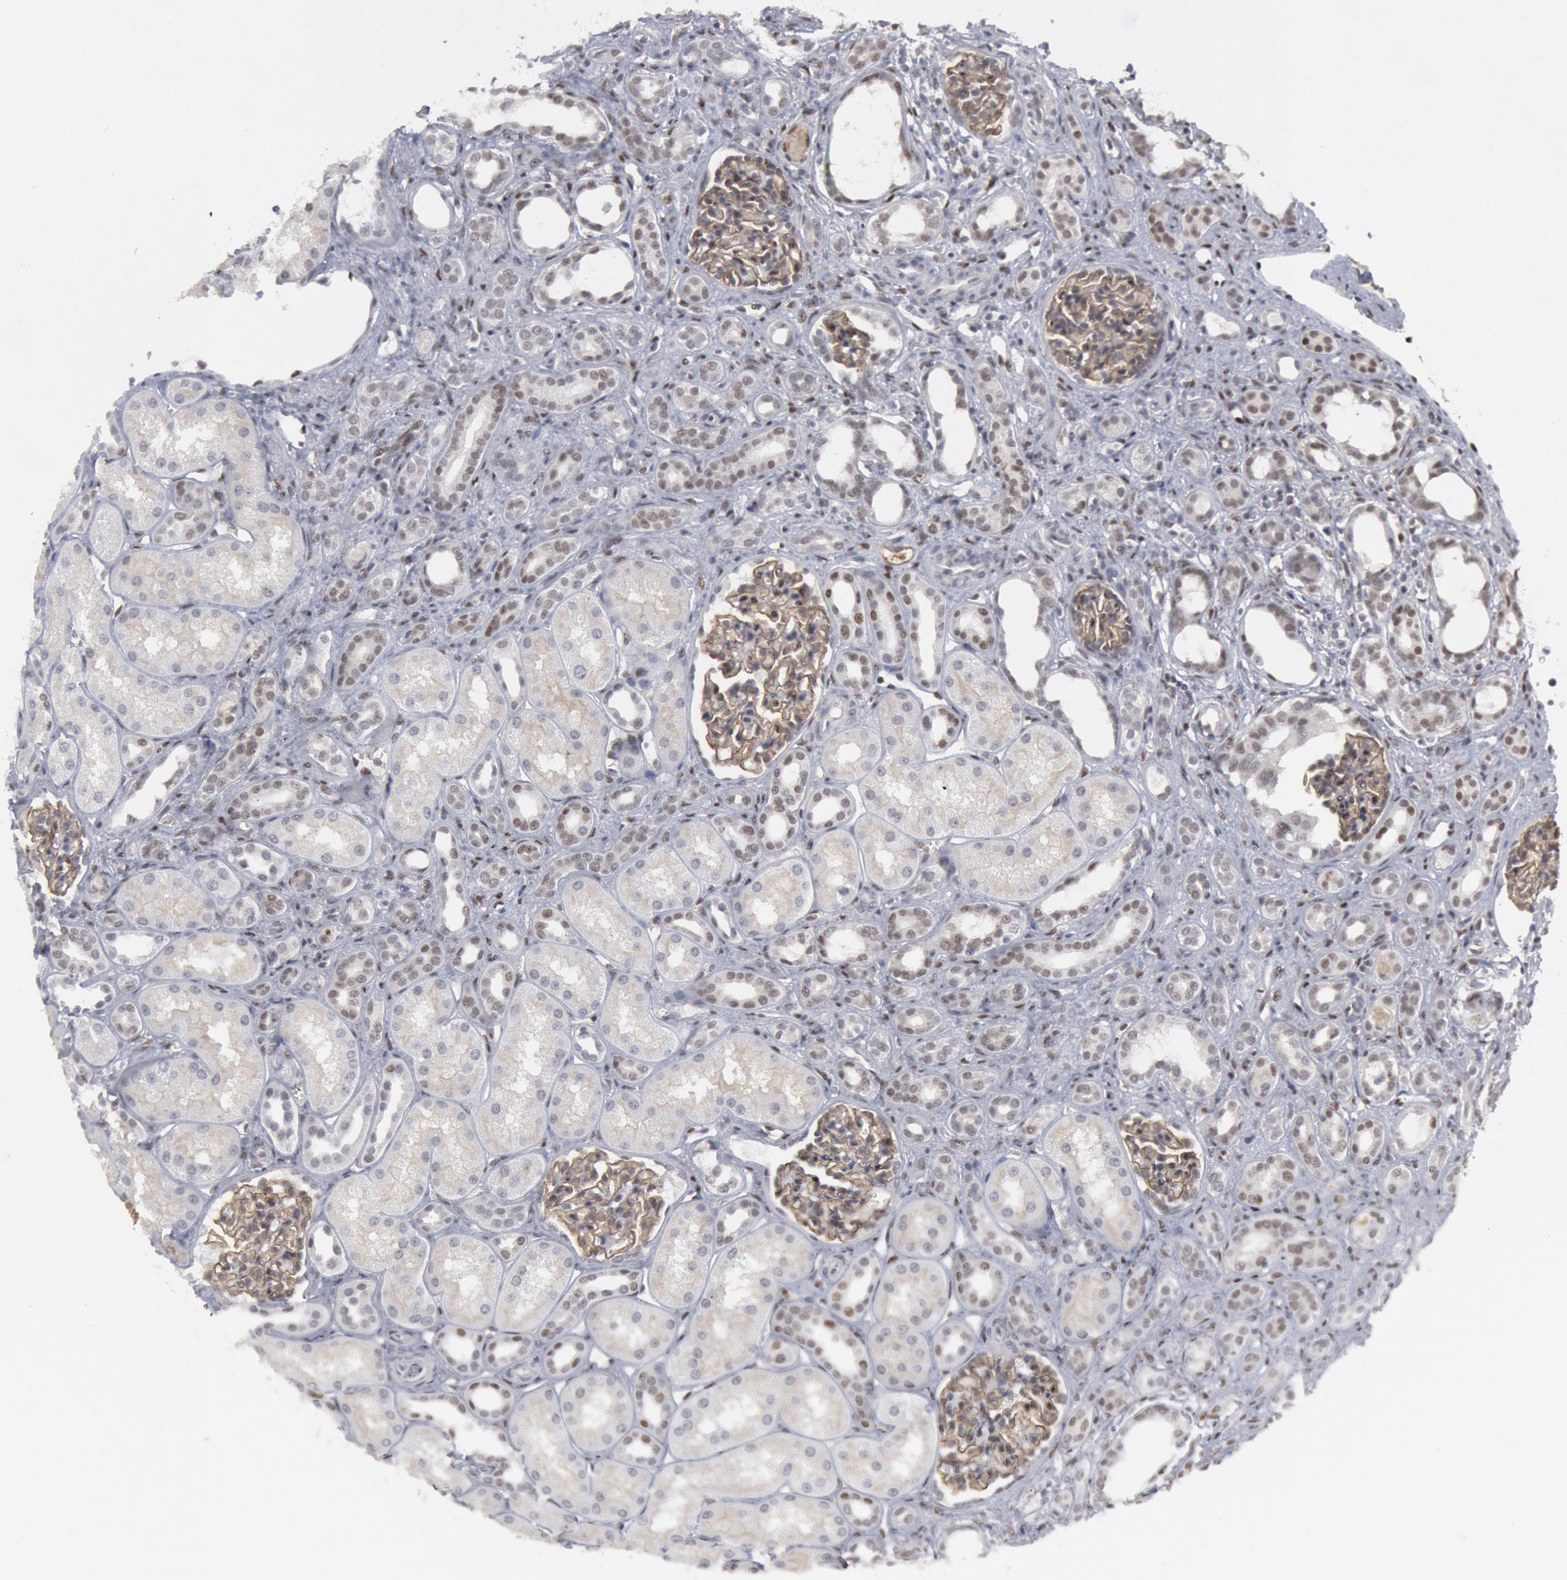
{"staining": {"intensity": "weak", "quantity": "25%-75%", "location": "nuclear"}, "tissue": "kidney", "cell_type": "Cells in glomeruli", "image_type": "normal", "snomed": [{"axis": "morphology", "description": "Normal tissue, NOS"}, {"axis": "topography", "description": "Kidney"}], "caption": "The image exhibits staining of unremarkable kidney, revealing weak nuclear protein expression (brown color) within cells in glomeruli.", "gene": "FOXO1", "patient": {"sex": "male", "age": 7}}